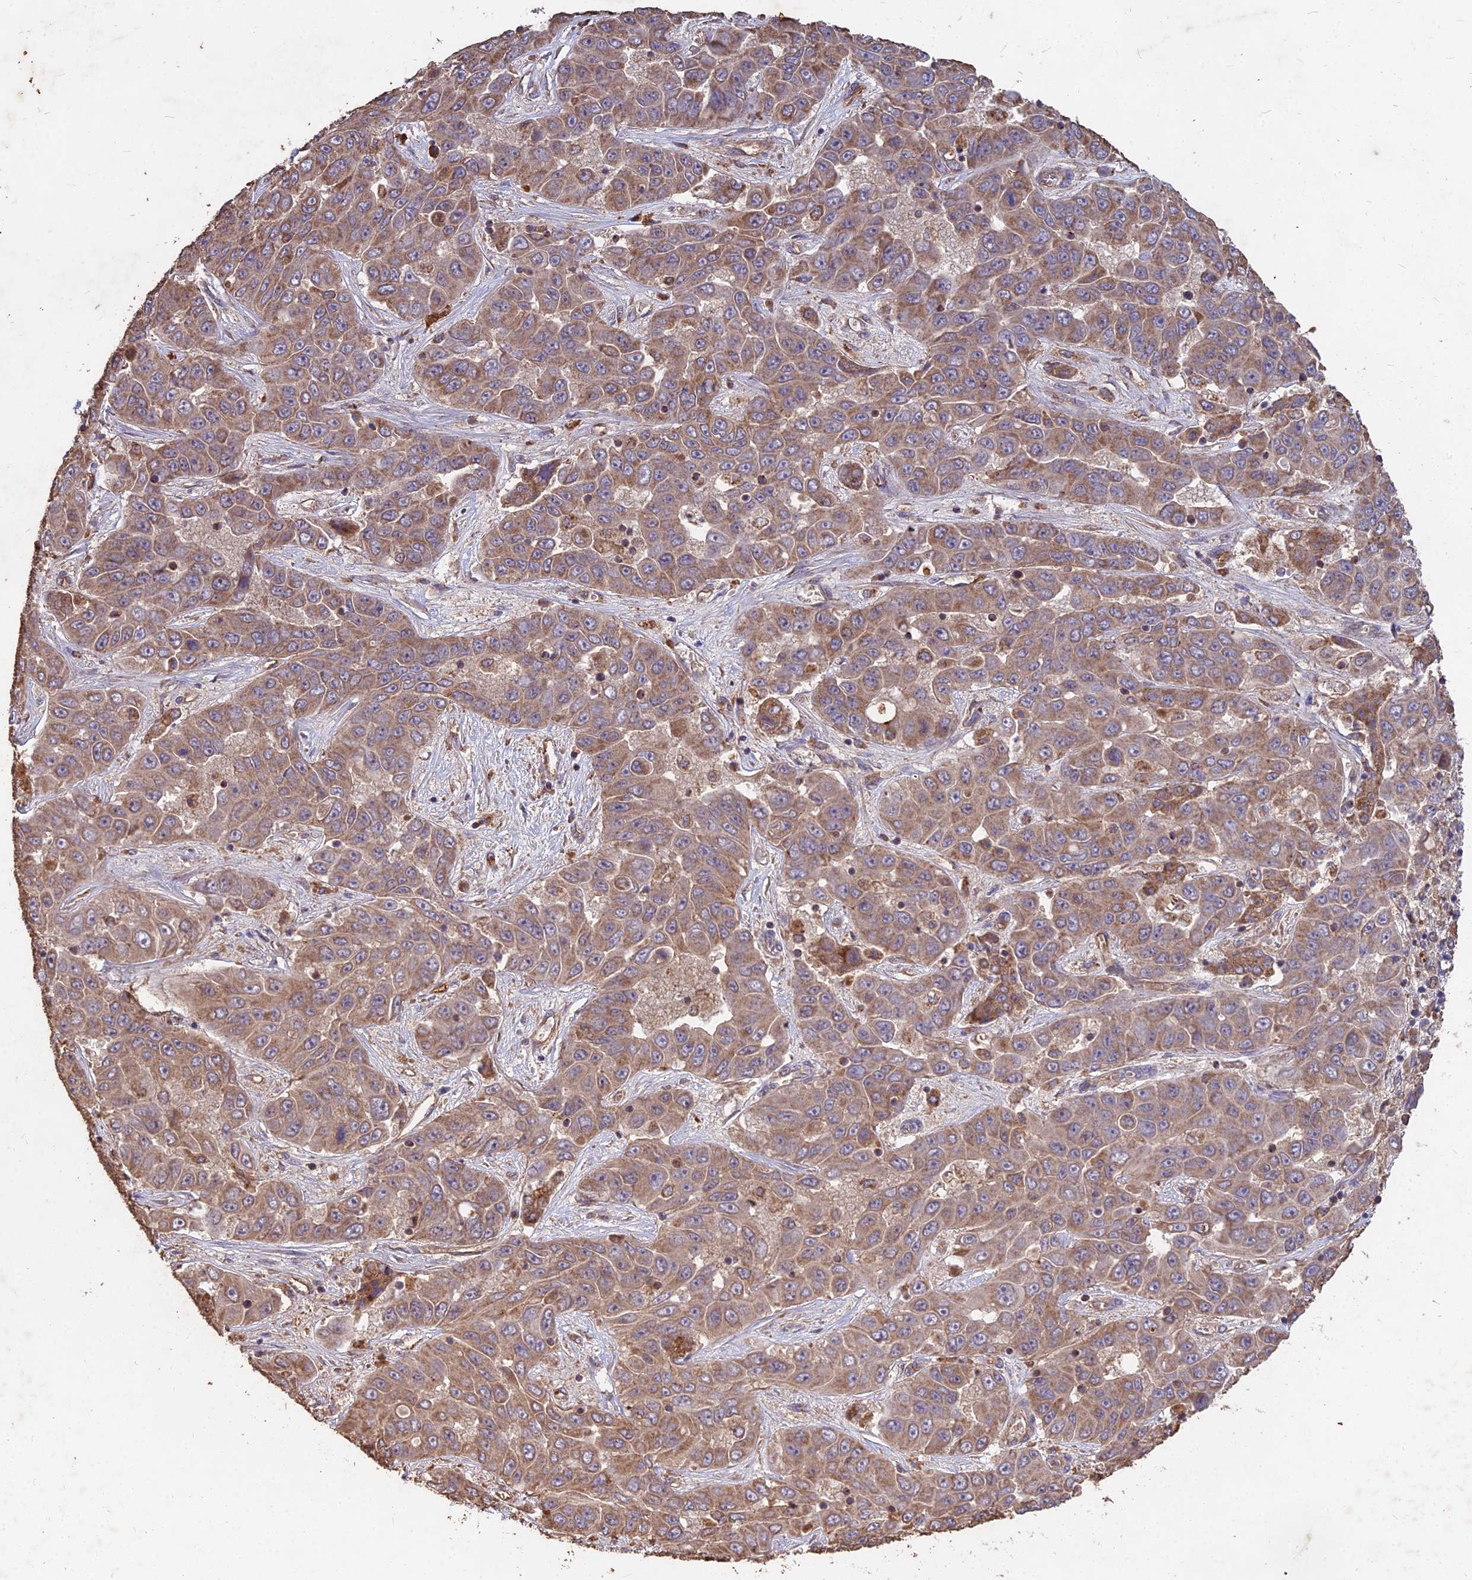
{"staining": {"intensity": "moderate", "quantity": ">75%", "location": "cytoplasmic/membranous"}, "tissue": "liver cancer", "cell_type": "Tumor cells", "image_type": "cancer", "snomed": [{"axis": "morphology", "description": "Cholangiocarcinoma"}, {"axis": "topography", "description": "Liver"}], "caption": "Immunohistochemical staining of liver cholangiocarcinoma shows medium levels of moderate cytoplasmic/membranous positivity in approximately >75% of tumor cells. The staining was performed using DAB to visualize the protein expression in brown, while the nuclei were stained in blue with hematoxylin (Magnification: 20x).", "gene": "CEMIP2", "patient": {"sex": "female", "age": 52}}